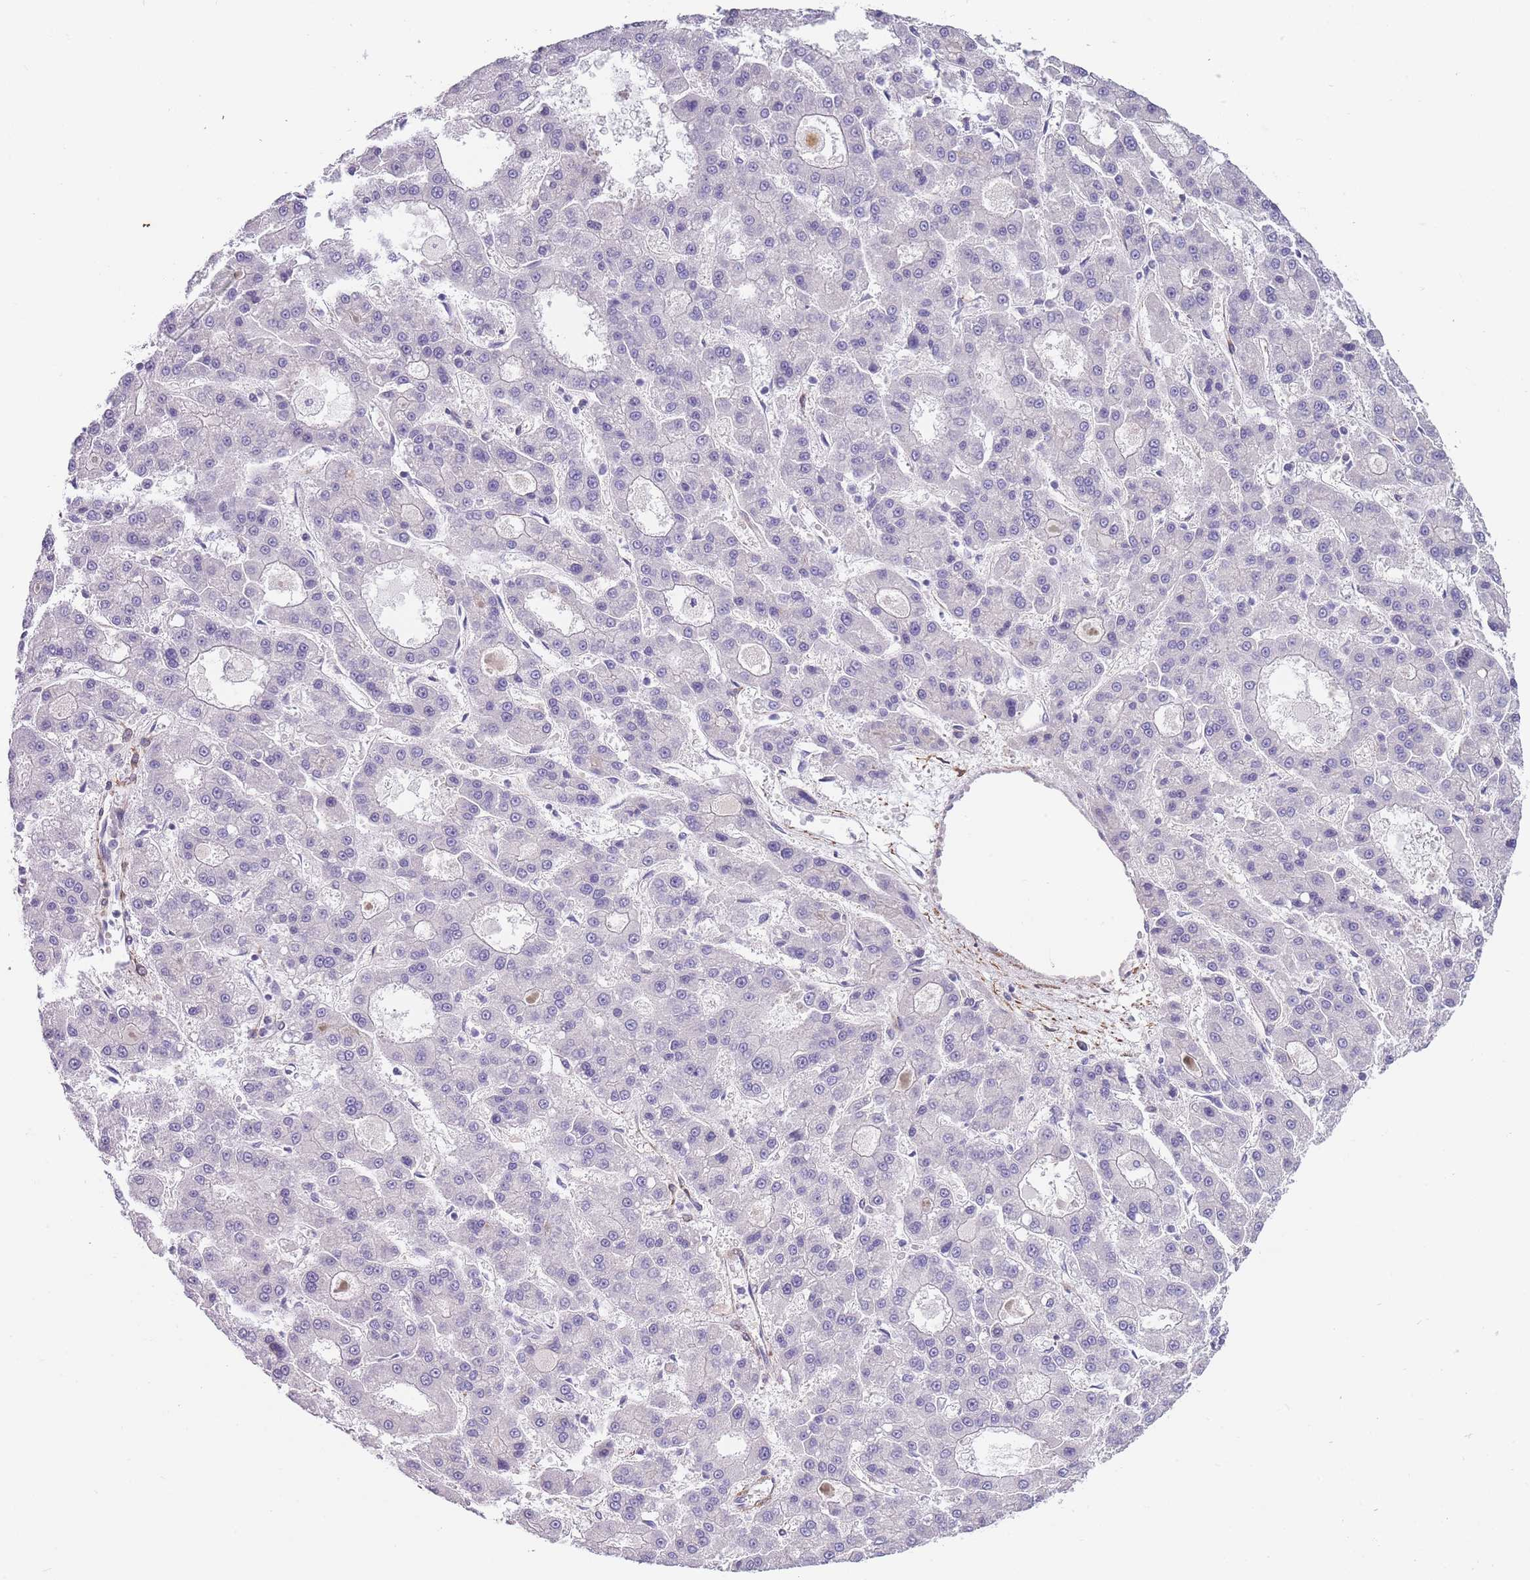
{"staining": {"intensity": "negative", "quantity": "none", "location": "none"}, "tissue": "liver cancer", "cell_type": "Tumor cells", "image_type": "cancer", "snomed": [{"axis": "morphology", "description": "Carcinoma, Hepatocellular, NOS"}, {"axis": "topography", "description": "Liver"}], "caption": "An immunohistochemistry histopathology image of liver cancer (hepatocellular carcinoma) is shown. There is no staining in tumor cells of liver cancer (hepatocellular carcinoma).", "gene": "FAM124A", "patient": {"sex": "male", "age": 70}}